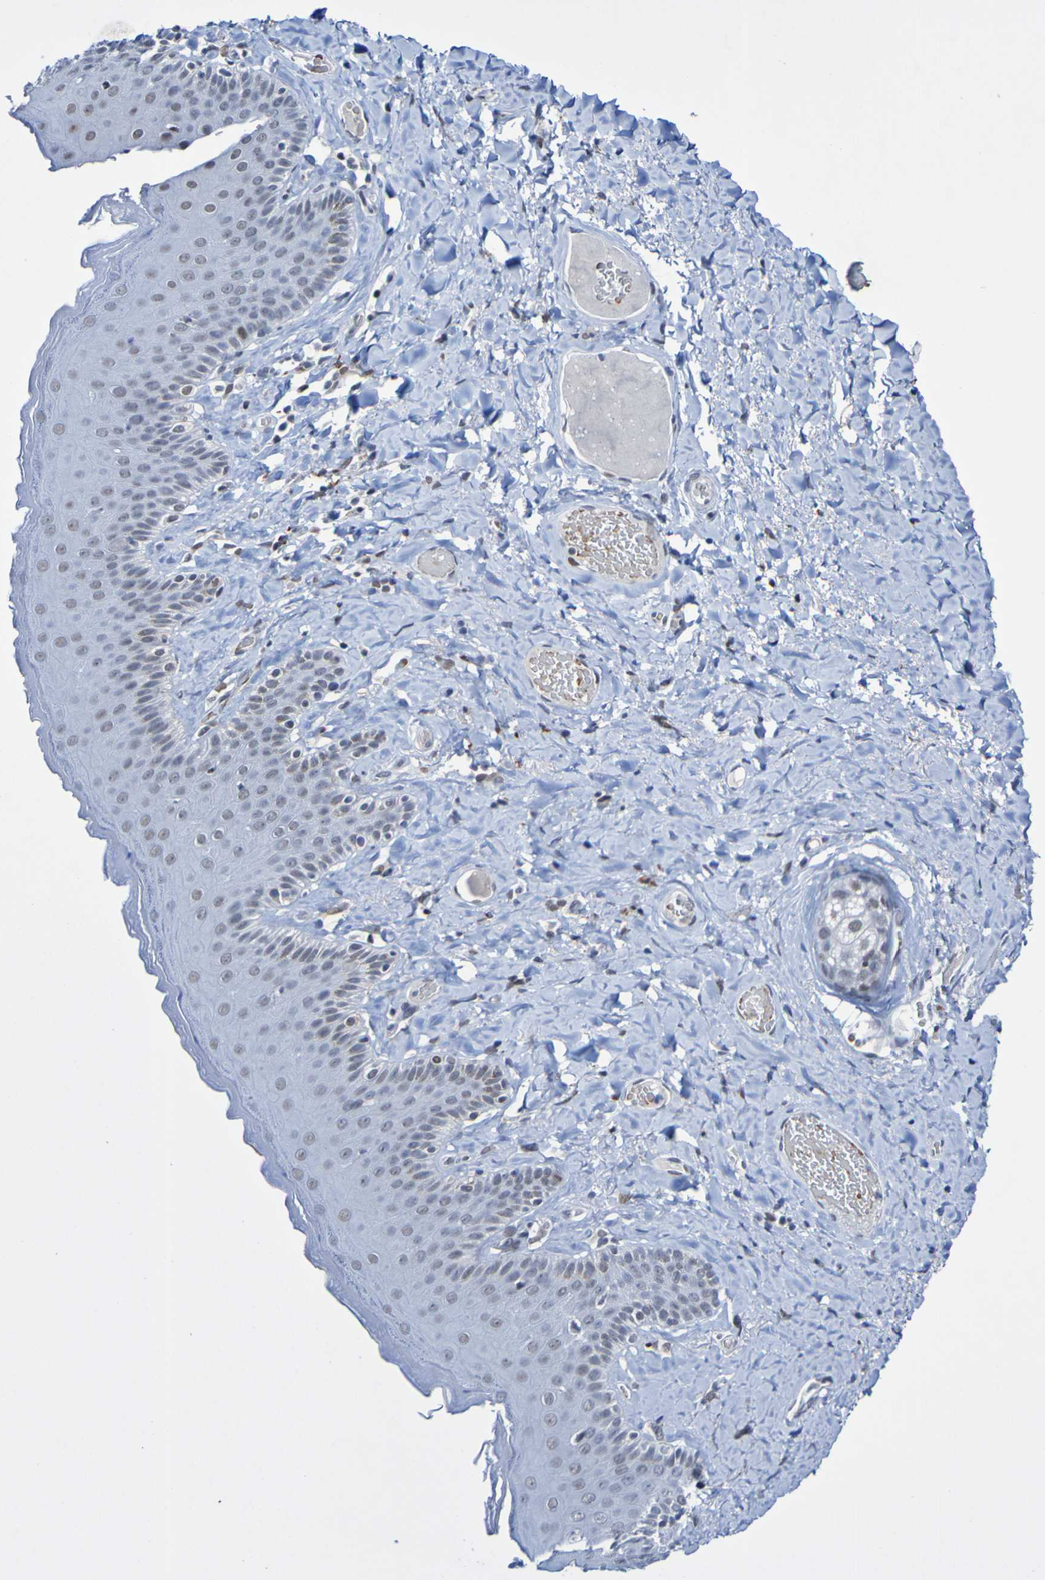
{"staining": {"intensity": "moderate", "quantity": "<25%", "location": "nuclear"}, "tissue": "skin", "cell_type": "Epidermal cells", "image_type": "normal", "snomed": [{"axis": "morphology", "description": "Normal tissue, NOS"}, {"axis": "topography", "description": "Anal"}], "caption": "Epidermal cells demonstrate low levels of moderate nuclear positivity in approximately <25% of cells in unremarkable human skin. The staining was performed using DAB to visualize the protein expression in brown, while the nuclei were stained in blue with hematoxylin (Magnification: 20x).", "gene": "PCGF1", "patient": {"sex": "male", "age": 69}}